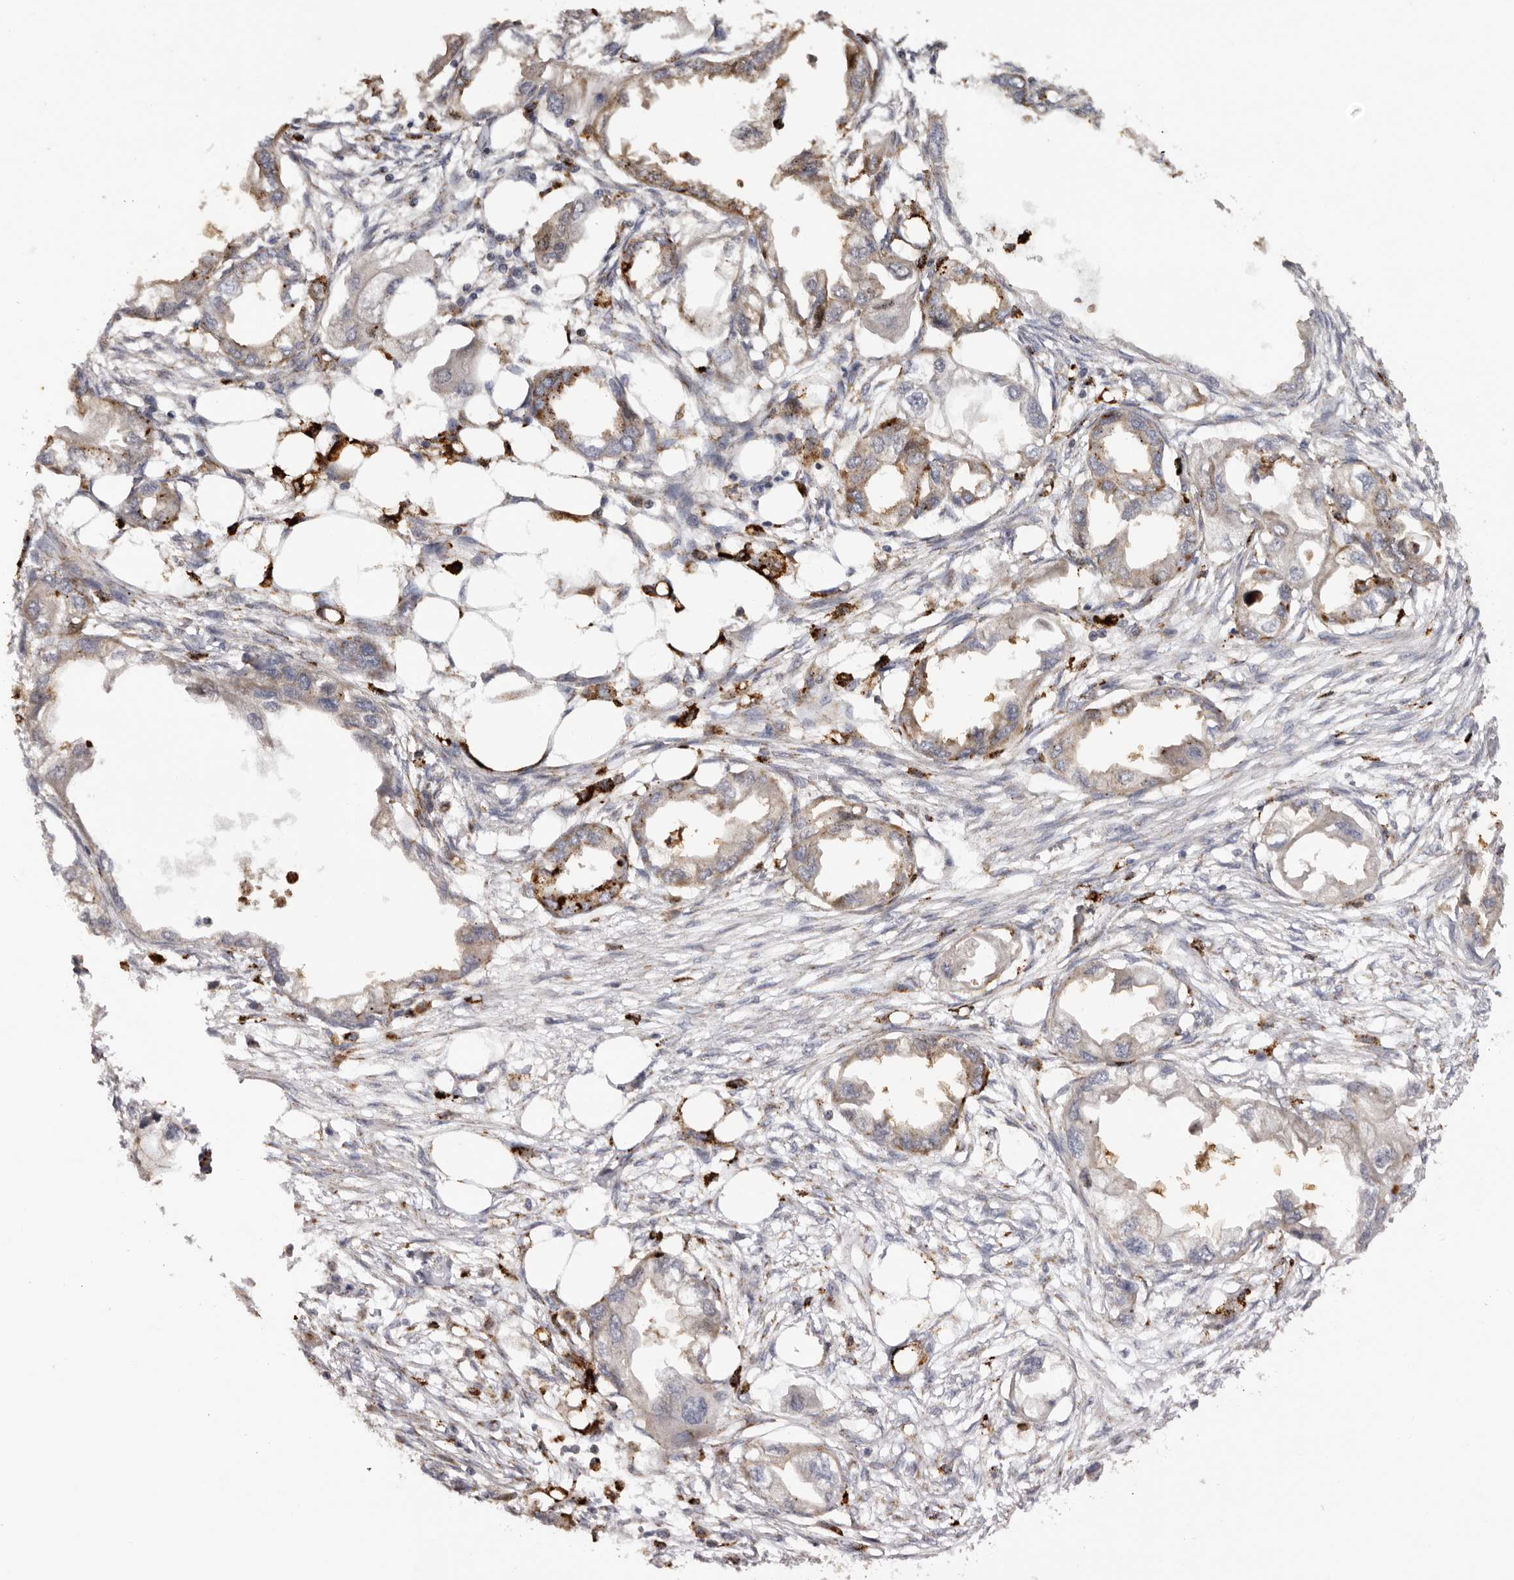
{"staining": {"intensity": "moderate", "quantity": "25%-75%", "location": "cytoplasmic/membranous"}, "tissue": "endometrial cancer", "cell_type": "Tumor cells", "image_type": "cancer", "snomed": [{"axis": "morphology", "description": "Adenocarcinoma, NOS"}, {"axis": "morphology", "description": "Adenocarcinoma, metastatic, NOS"}, {"axis": "topography", "description": "Adipose tissue"}, {"axis": "topography", "description": "Endometrium"}], "caption": "This is an image of immunohistochemistry (IHC) staining of endometrial cancer, which shows moderate staining in the cytoplasmic/membranous of tumor cells.", "gene": "MECR", "patient": {"sex": "female", "age": 67}}